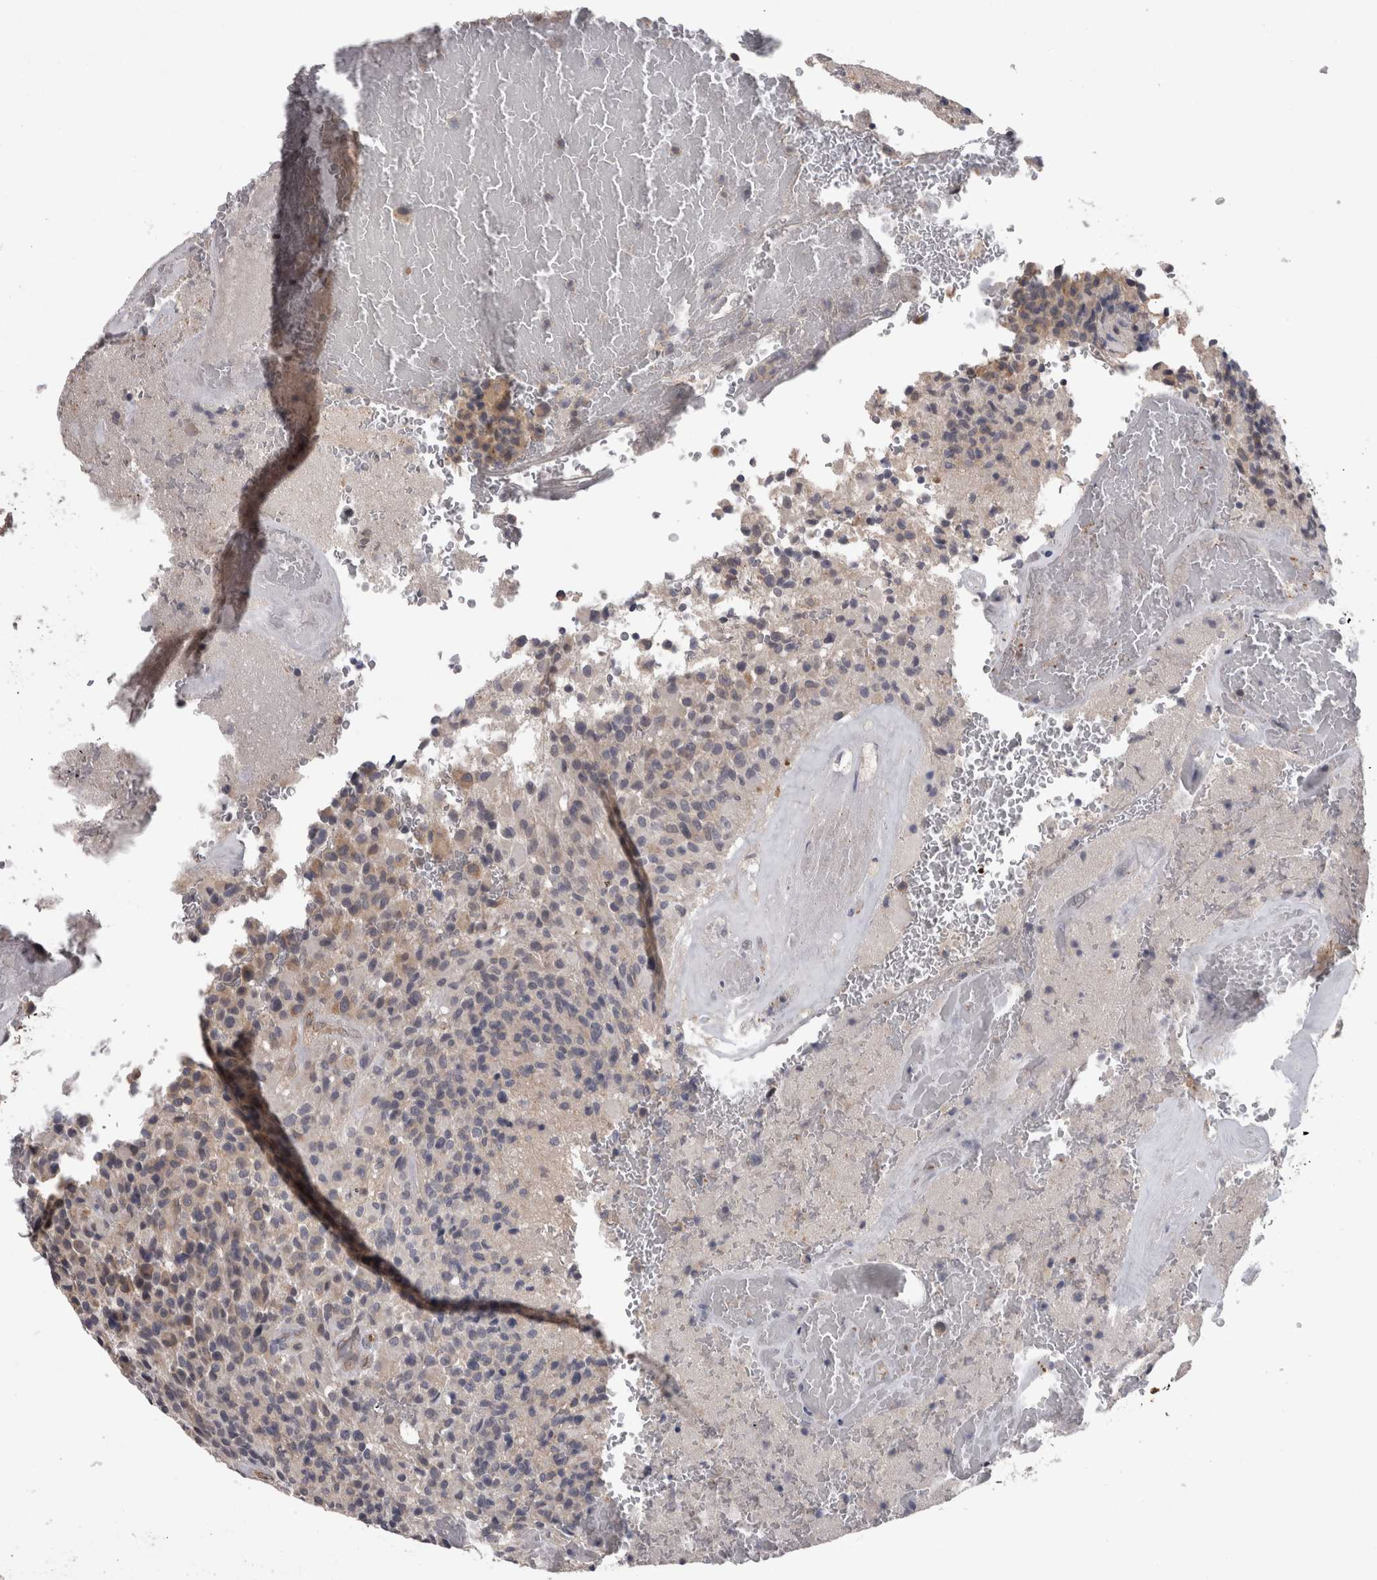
{"staining": {"intensity": "weak", "quantity": "<25%", "location": "cytoplasmic/membranous"}, "tissue": "glioma", "cell_type": "Tumor cells", "image_type": "cancer", "snomed": [{"axis": "morphology", "description": "Glioma, malignant, High grade"}, {"axis": "topography", "description": "Brain"}], "caption": "High magnification brightfield microscopy of glioma stained with DAB (brown) and counterstained with hematoxylin (blue): tumor cells show no significant staining.", "gene": "PON3", "patient": {"sex": "male", "age": 71}}